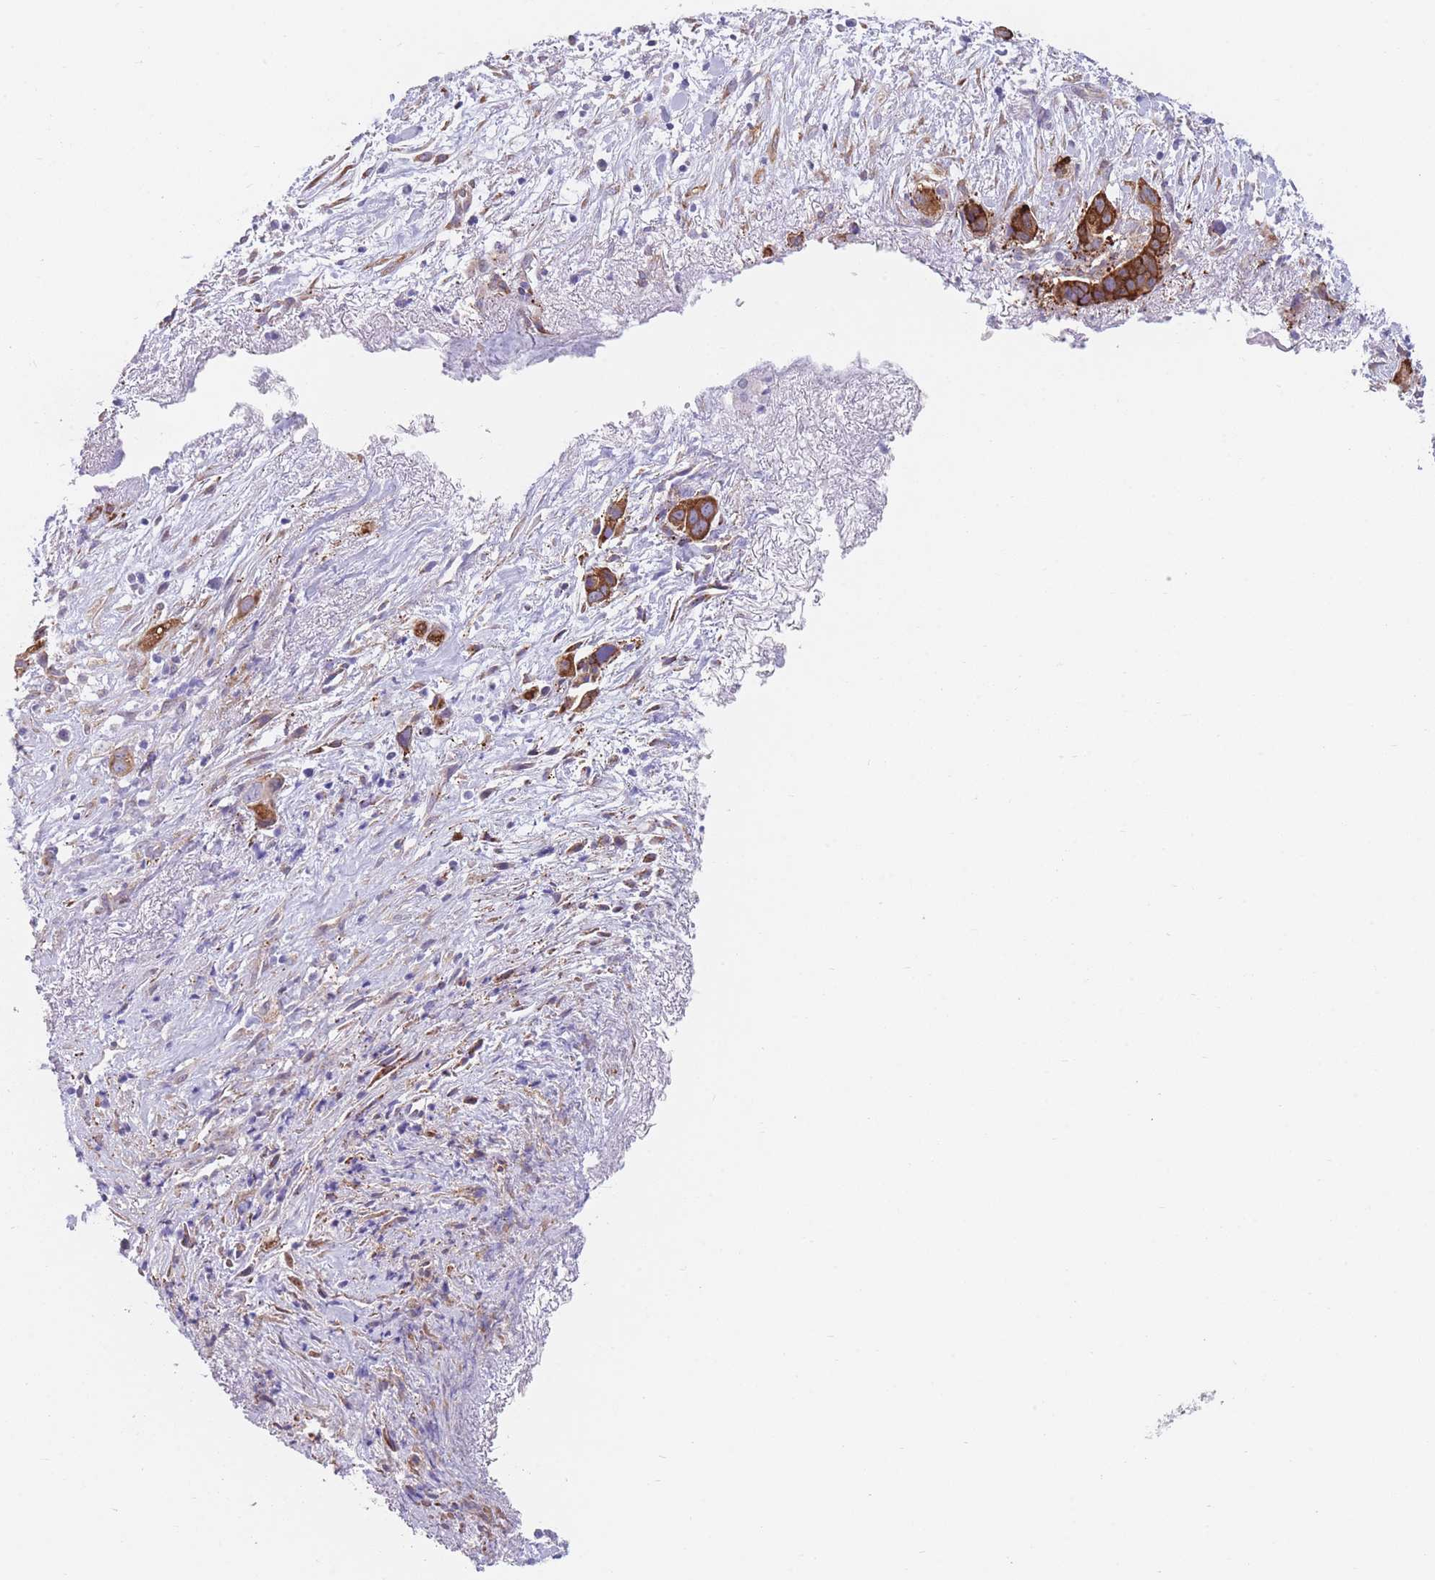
{"staining": {"intensity": "strong", "quantity": ">75%", "location": "cytoplasmic/membranous"}, "tissue": "liver cancer", "cell_type": "Tumor cells", "image_type": "cancer", "snomed": [{"axis": "morphology", "description": "Cholangiocarcinoma"}, {"axis": "topography", "description": "Liver"}], "caption": "Immunohistochemistry staining of liver cholangiocarcinoma, which demonstrates high levels of strong cytoplasmic/membranous staining in about >75% of tumor cells indicating strong cytoplasmic/membranous protein expression. The staining was performed using DAB (brown) for protein detection and nuclei were counterstained in hematoxylin (blue).", "gene": "AK9", "patient": {"sex": "female", "age": 79}}